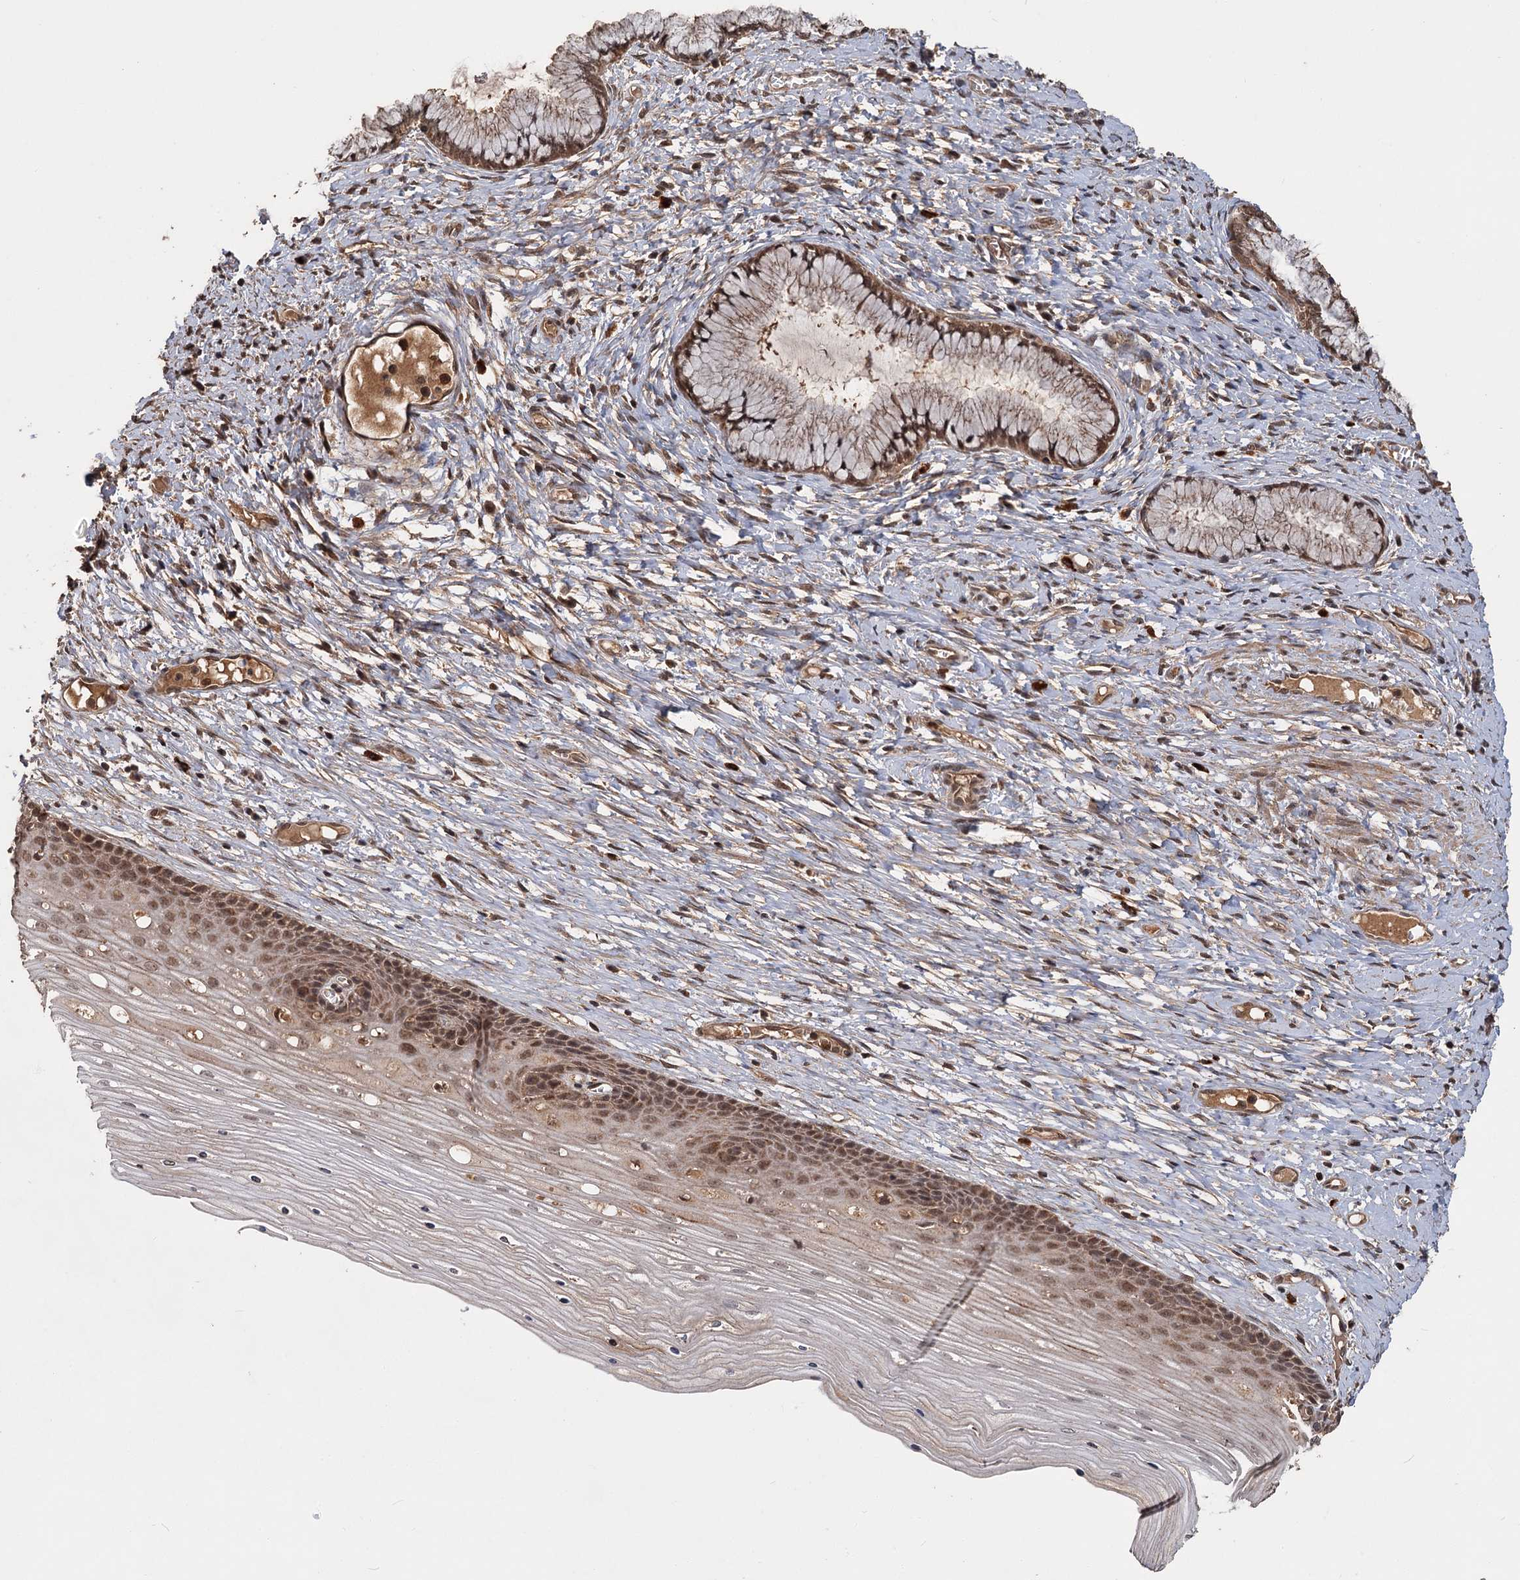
{"staining": {"intensity": "moderate", "quantity": ">75%", "location": "cytoplasmic/membranous,nuclear"}, "tissue": "cervix", "cell_type": "Glandular cells", "image_type": "normal", "snomed": [{"axis": "morphology", "description": "Normal tissue, NOS"}, {"axis": "topography", "description": "Cervix"}], "caption": "An image showing moderate cytoplasmic/membranous,nuclear expression in about >75% of glandular cells in normal cervix, as visualized by brown immunohistochemical staining.", "gene": "KANSL2", "patient": {"sex": "female", "age": 42}}